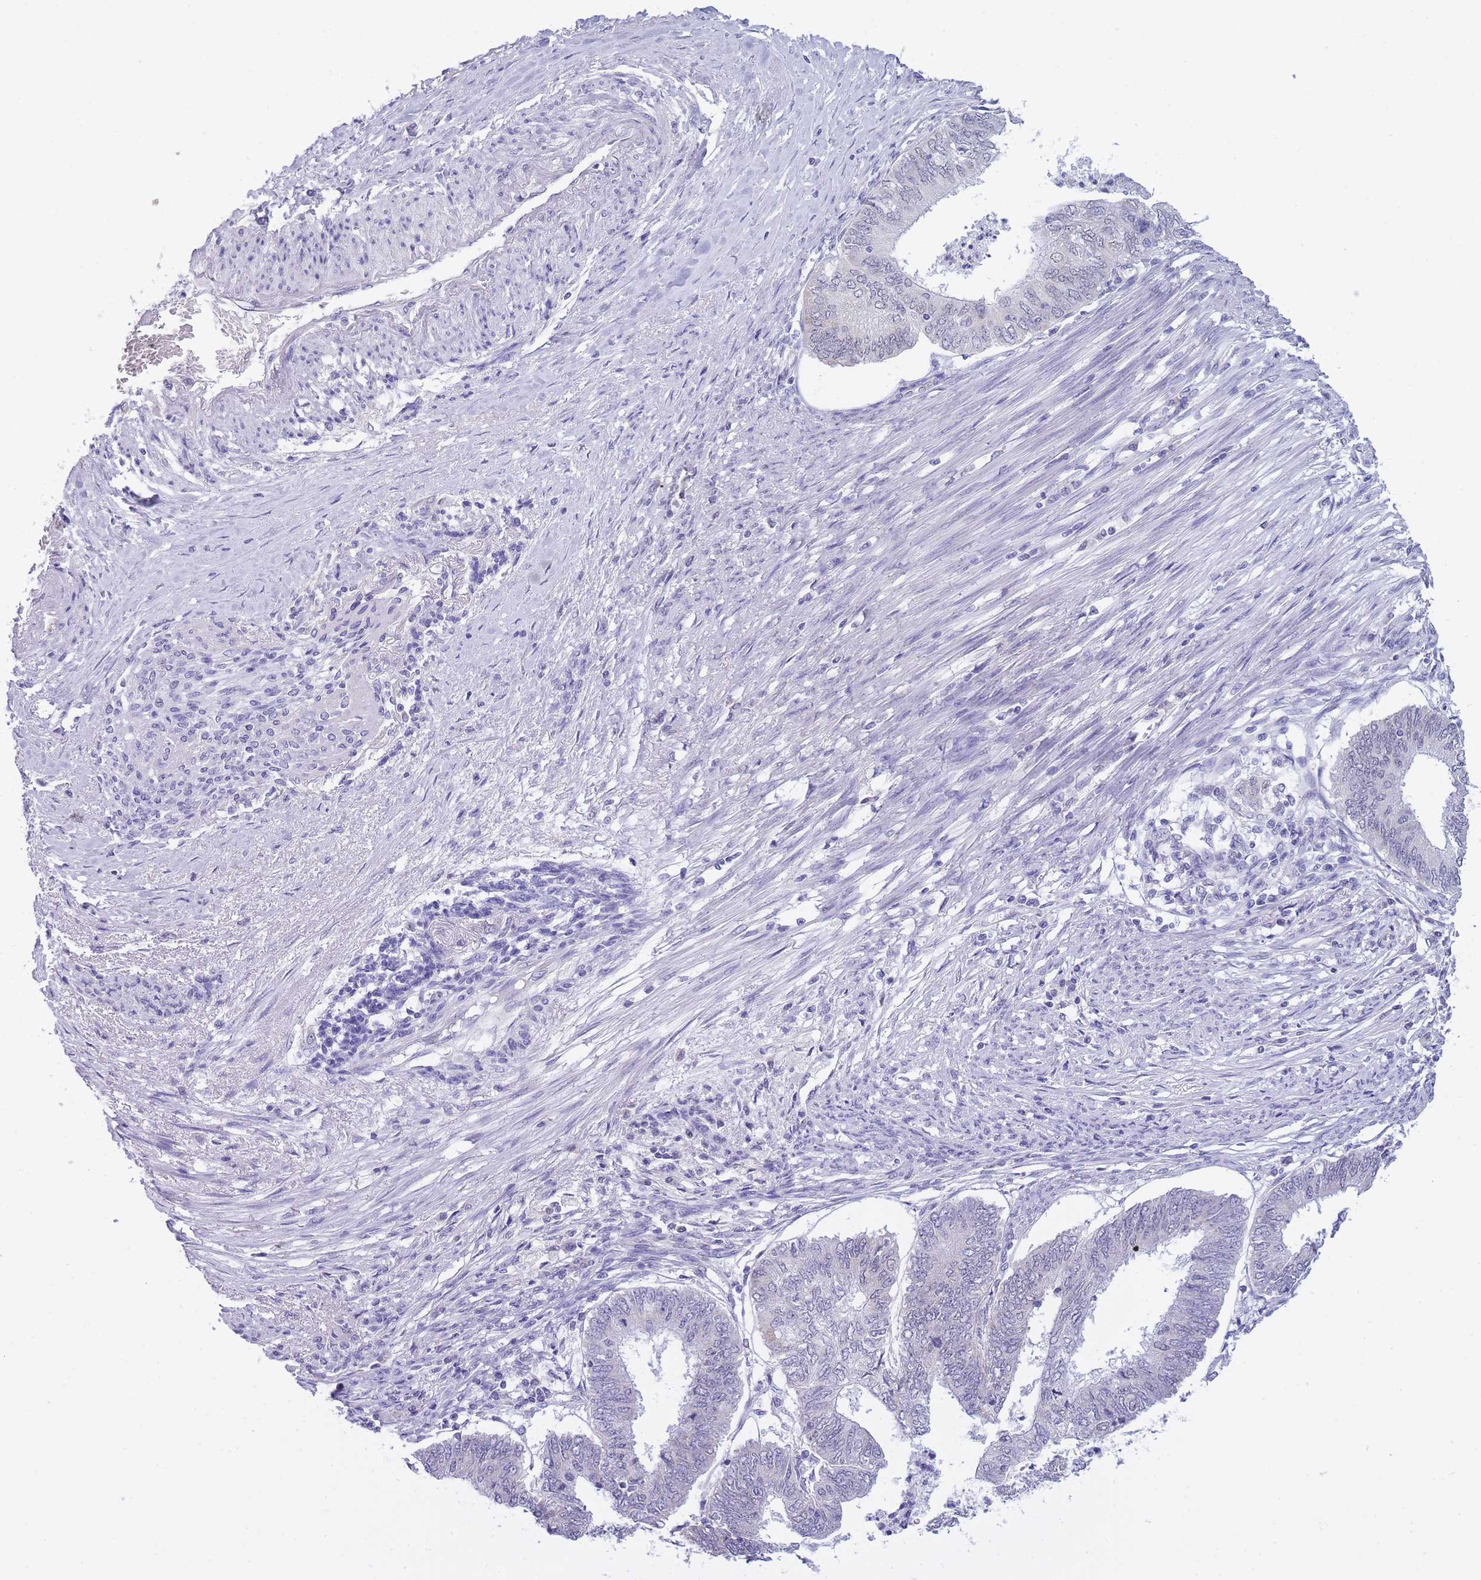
{"staining": {"intensity": "negative", "quantity": "none", "location": "none"}, "tissue": "endometrial cancer", "cell_type": "Tumor cells", "image_type": "cancer", "snomed": [{"axis": "morphology", "description": "Adenocarcinoma, NOS"}, {"axis": "topography", "description": "Endometrium"}], "caption": "There is no significant expression in tumor cells of endometrial adenocarcinoma. (DAB IHC, high magnification).", "gene": "FRAT2", "patient": {"sex": "female", "age": 68}}